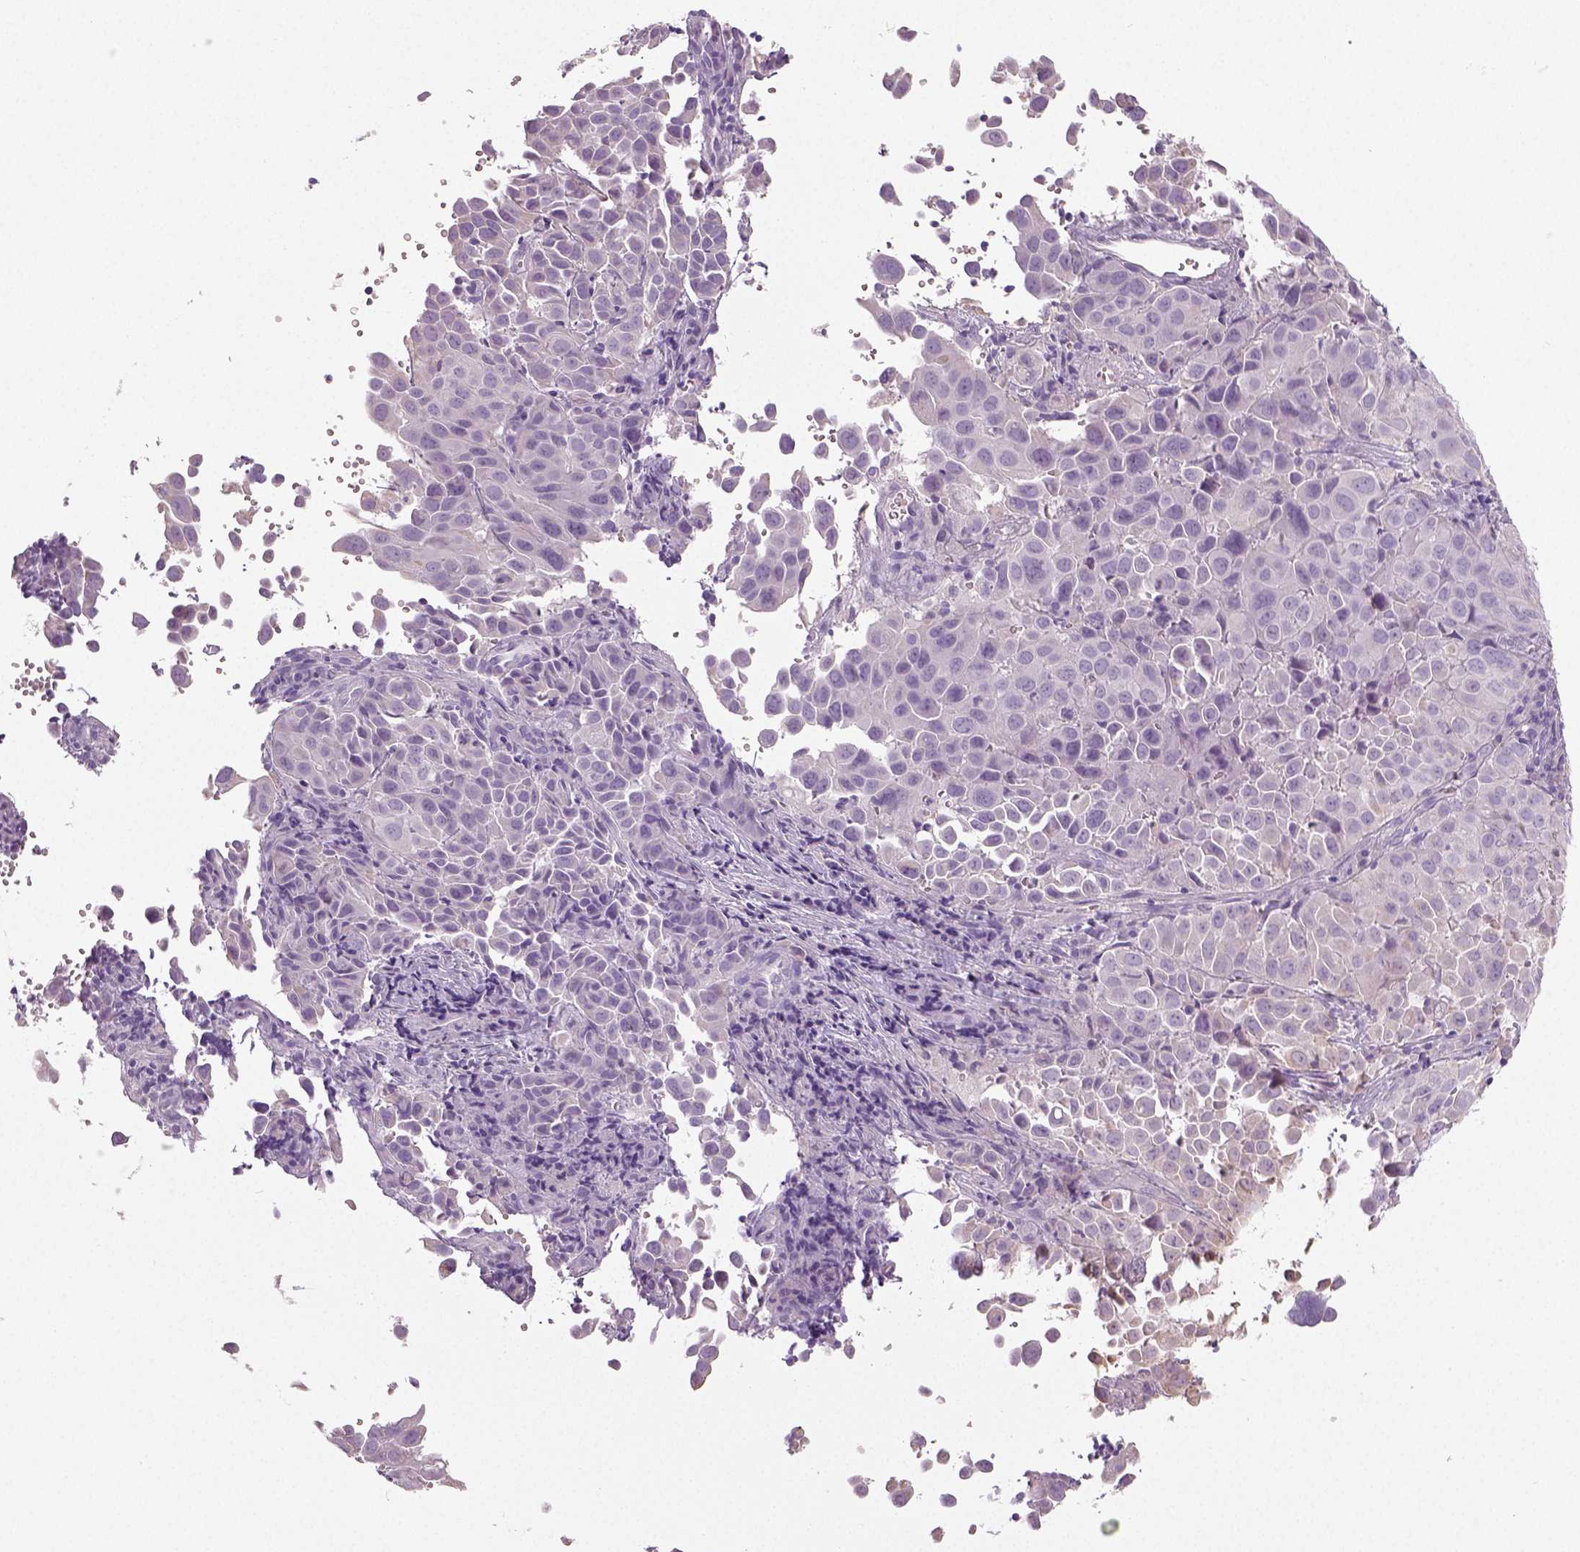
{"staining": {"intensity": "negative", "quantity": "none", "location": "none"}, "tissue": "cervical cancer", "cell_type": "Tumor cells", "image_type": "cancer", "snomed": [{"axis": "morphology", "description": "Squamous cell carcinoma, NOS"}, {"axis": "topography", "description": "Cervix"}], "caption": "Human squamous cell carcinoma (cervical) stained for a protein using immunohistochemistry (IHC) shows no expression in tumor cells.", "gene": "NECAB2", "patient": {"sex": "female", "age": 55}}